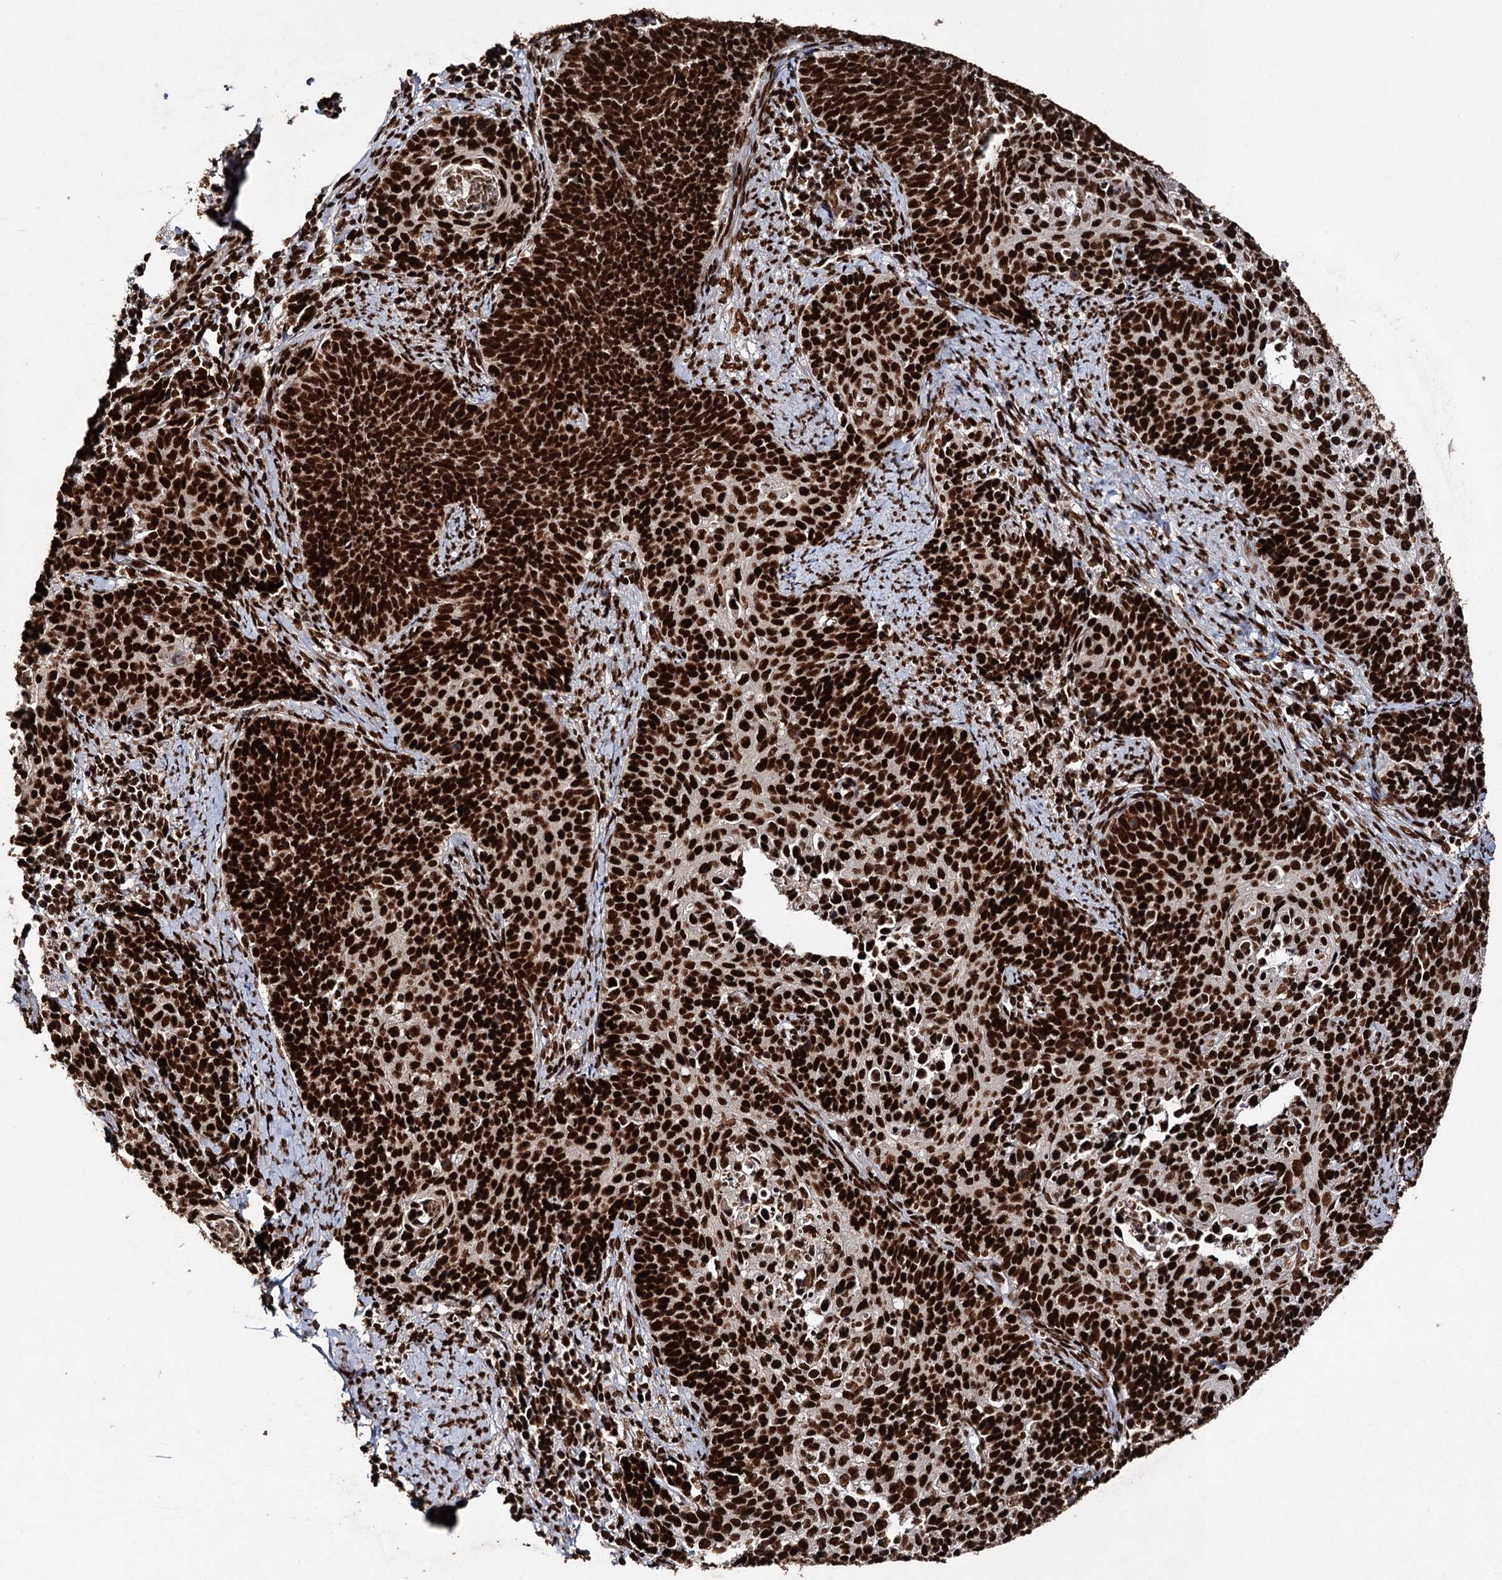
{"staining": {"intensity": "strong", "quantity": ">75%", "location": "nuclear"}, "tissue": "cervical cancer", "cell_type": "Tumor cells", "image_type": "cancer", "snomed": [{"axis": "morphology", "description": "Squamous cell carcinoma, NOS"}, {"axis": "topography", "description": "Cervix"}], "caption": "Protein staining of squamous cell carcinoma (cervical) tissue demonstrates strong nuclear expression in approximately >75% of tumor cells.", "gene": "MATR3", "patient": {"sex": "female", "age": 39}}